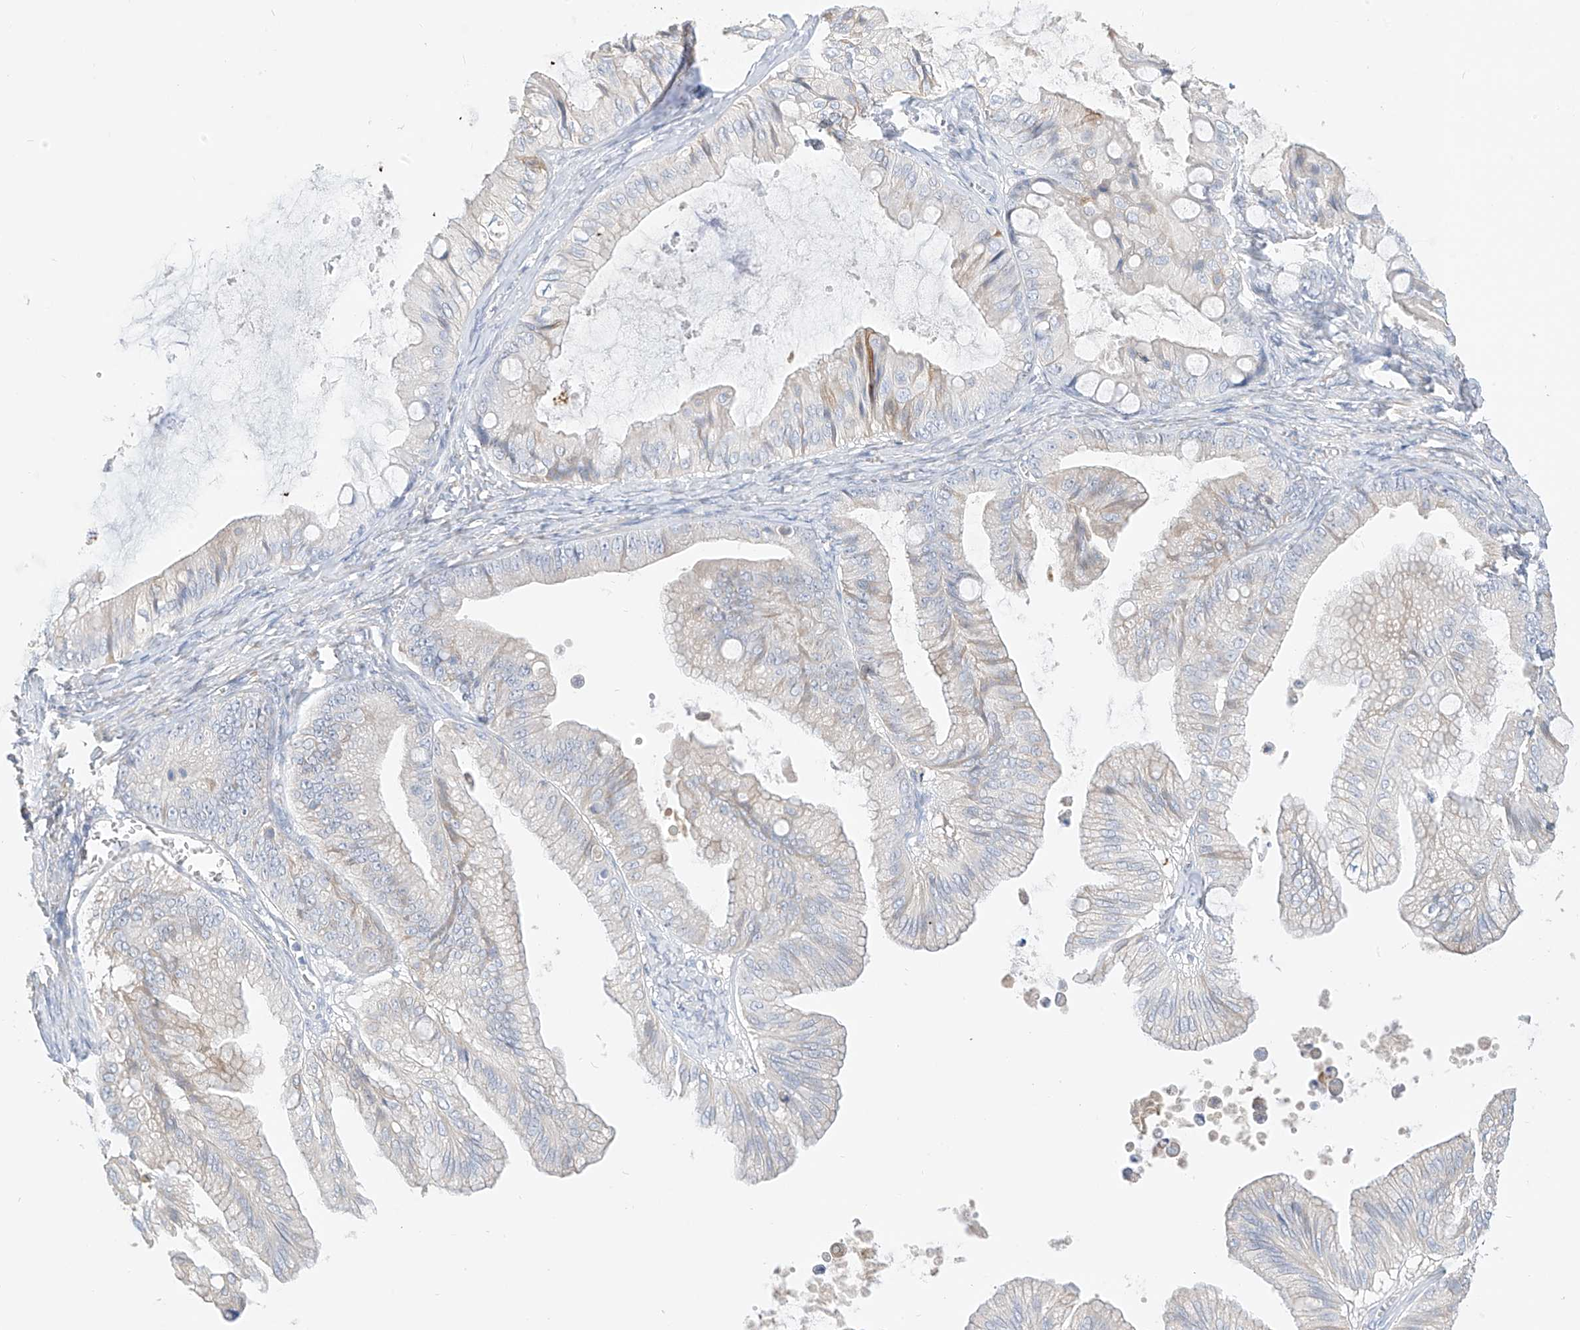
{"staining": {"intensity": "negative", "quantity": "none", "location": "none"}, "tissue": "ovarian cancer", "cell_type": "Tumor cells", "image_type": "cancer", "snomed": [{"axis": "morphology", "description": "Cystadenocarcinoma, mucinous, NOS"}, {"axis": "topography", "description": "Ovary"}], "caption": "Ovarian cancer was stained to show a protein in brown. There is no significant staining in tumor cells.", "gene": "RASA2", "patient": {"sex": "female", "age": 71}}